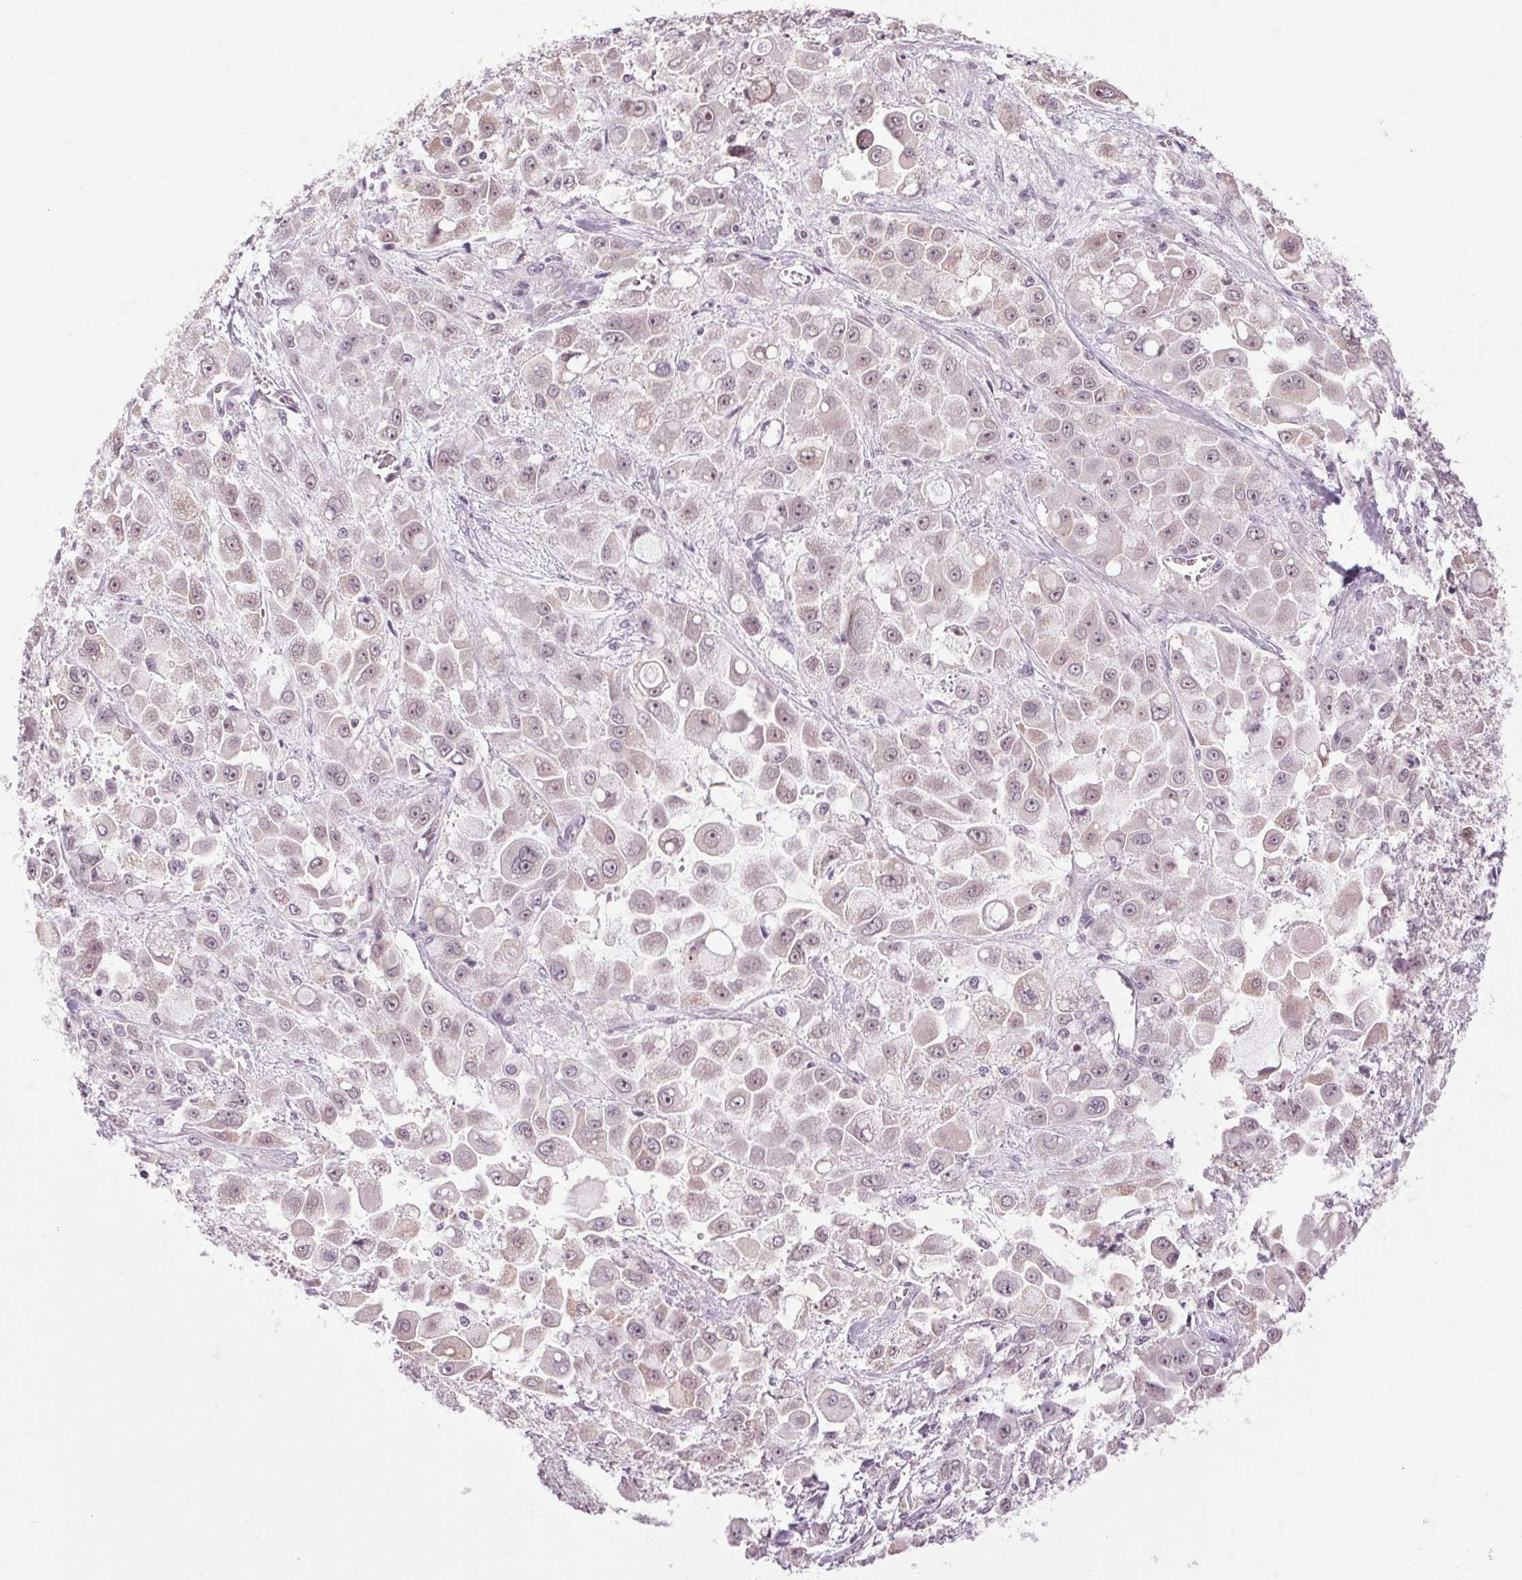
{"staining": {"intensity": "negative", "quantity": "none", "location": "none"}, "tissue": "stomach cancer", "cell_type": "Tumor cells", "image_type": "cancer", "snomed": [{"axis": "morphology", "description": "Adenocarcinoma, NOS"}, {"axis": "topography", "description": "Stomach"}], "caption": "An image of stomach cancer (adenocarcinoma) stained for a protein displays no brown staining in tumor cells.", "gene": "KLHL40", "patient": {"sex": "female", "age": 76}}